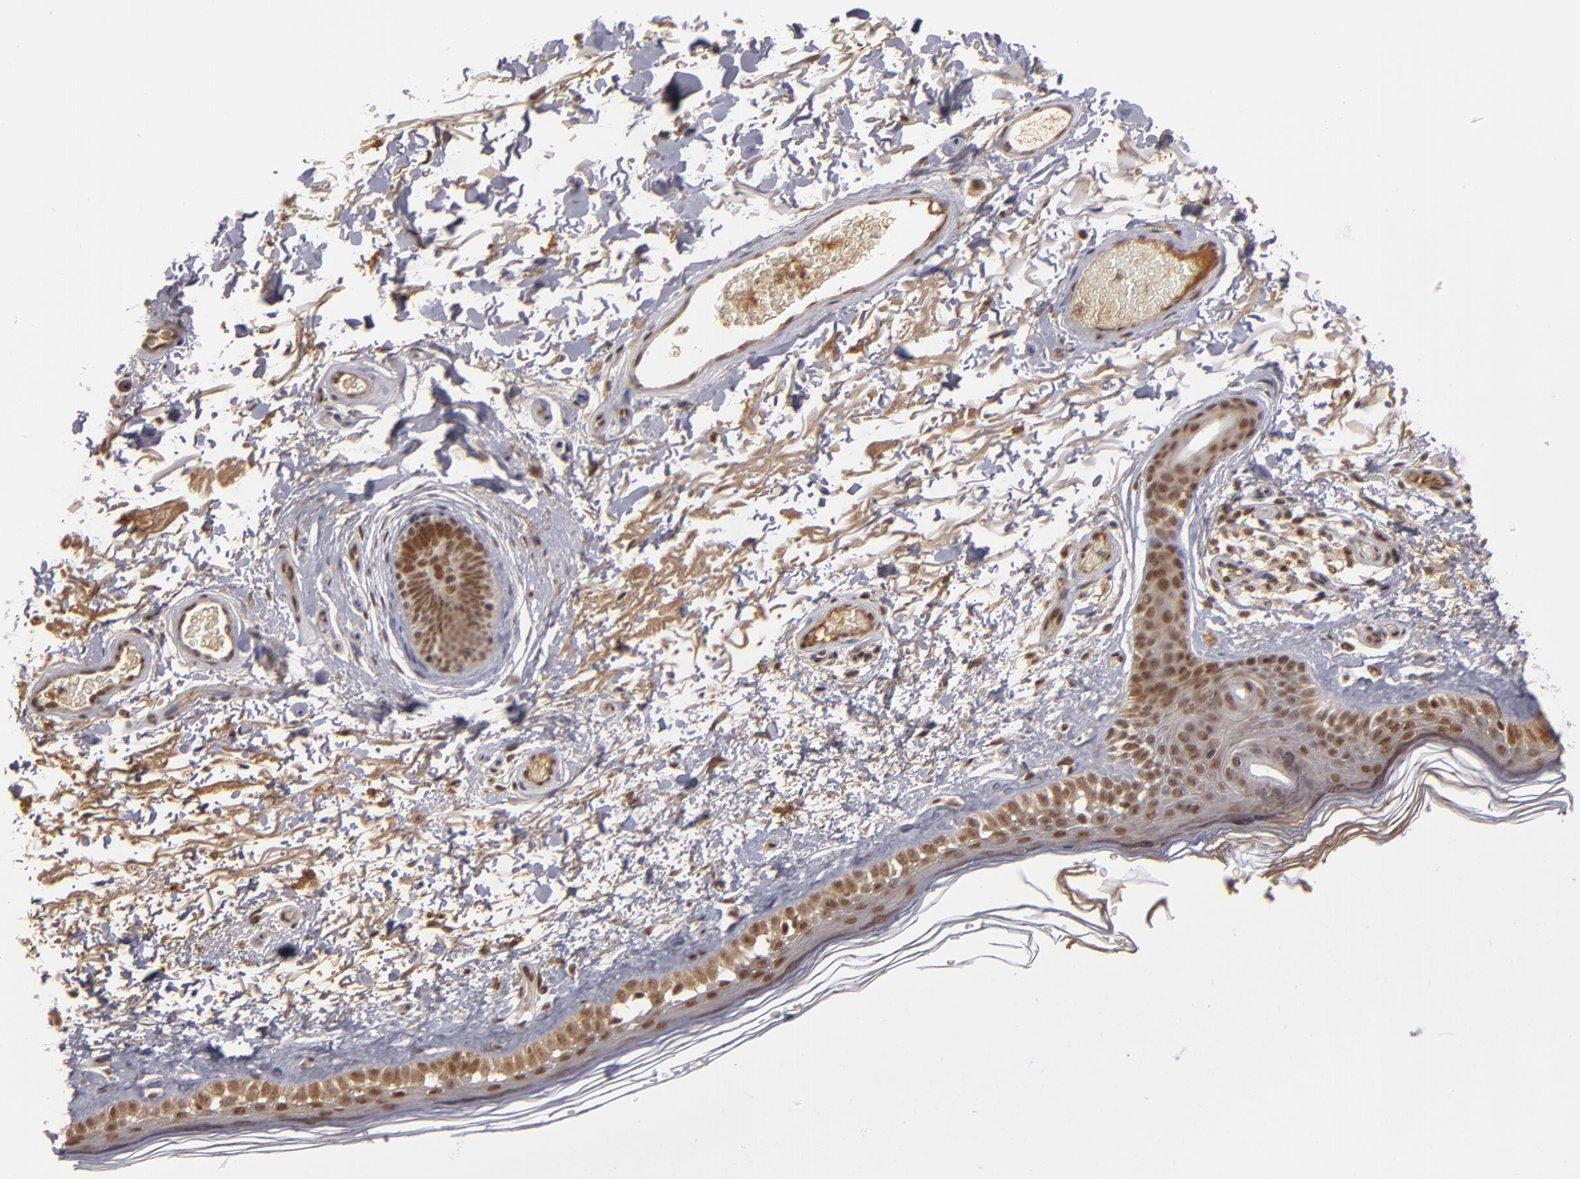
{"staining": {"intensity": "moderate", "quantity": ">75%", "location": "nuclear"}, "tissue": "skin", "cell_type": "Fibroblasts", "image_type": "normal", "snomed": [{"axis": "morphology", "description": "Normal tissue, NOS"}, {"axis": "topography", "description": "Skin"}], "caption": "Immunohistochemistry (IHC) histopathology image of normal skin: human skin stained using IHC shows medium levels of moderate protein expression localized specifically in the nuclear of fibroblasts, appearing as a nuclear brown color.", "gene": "ZNF234", "patient": {"sex": "male", "age": 63}}